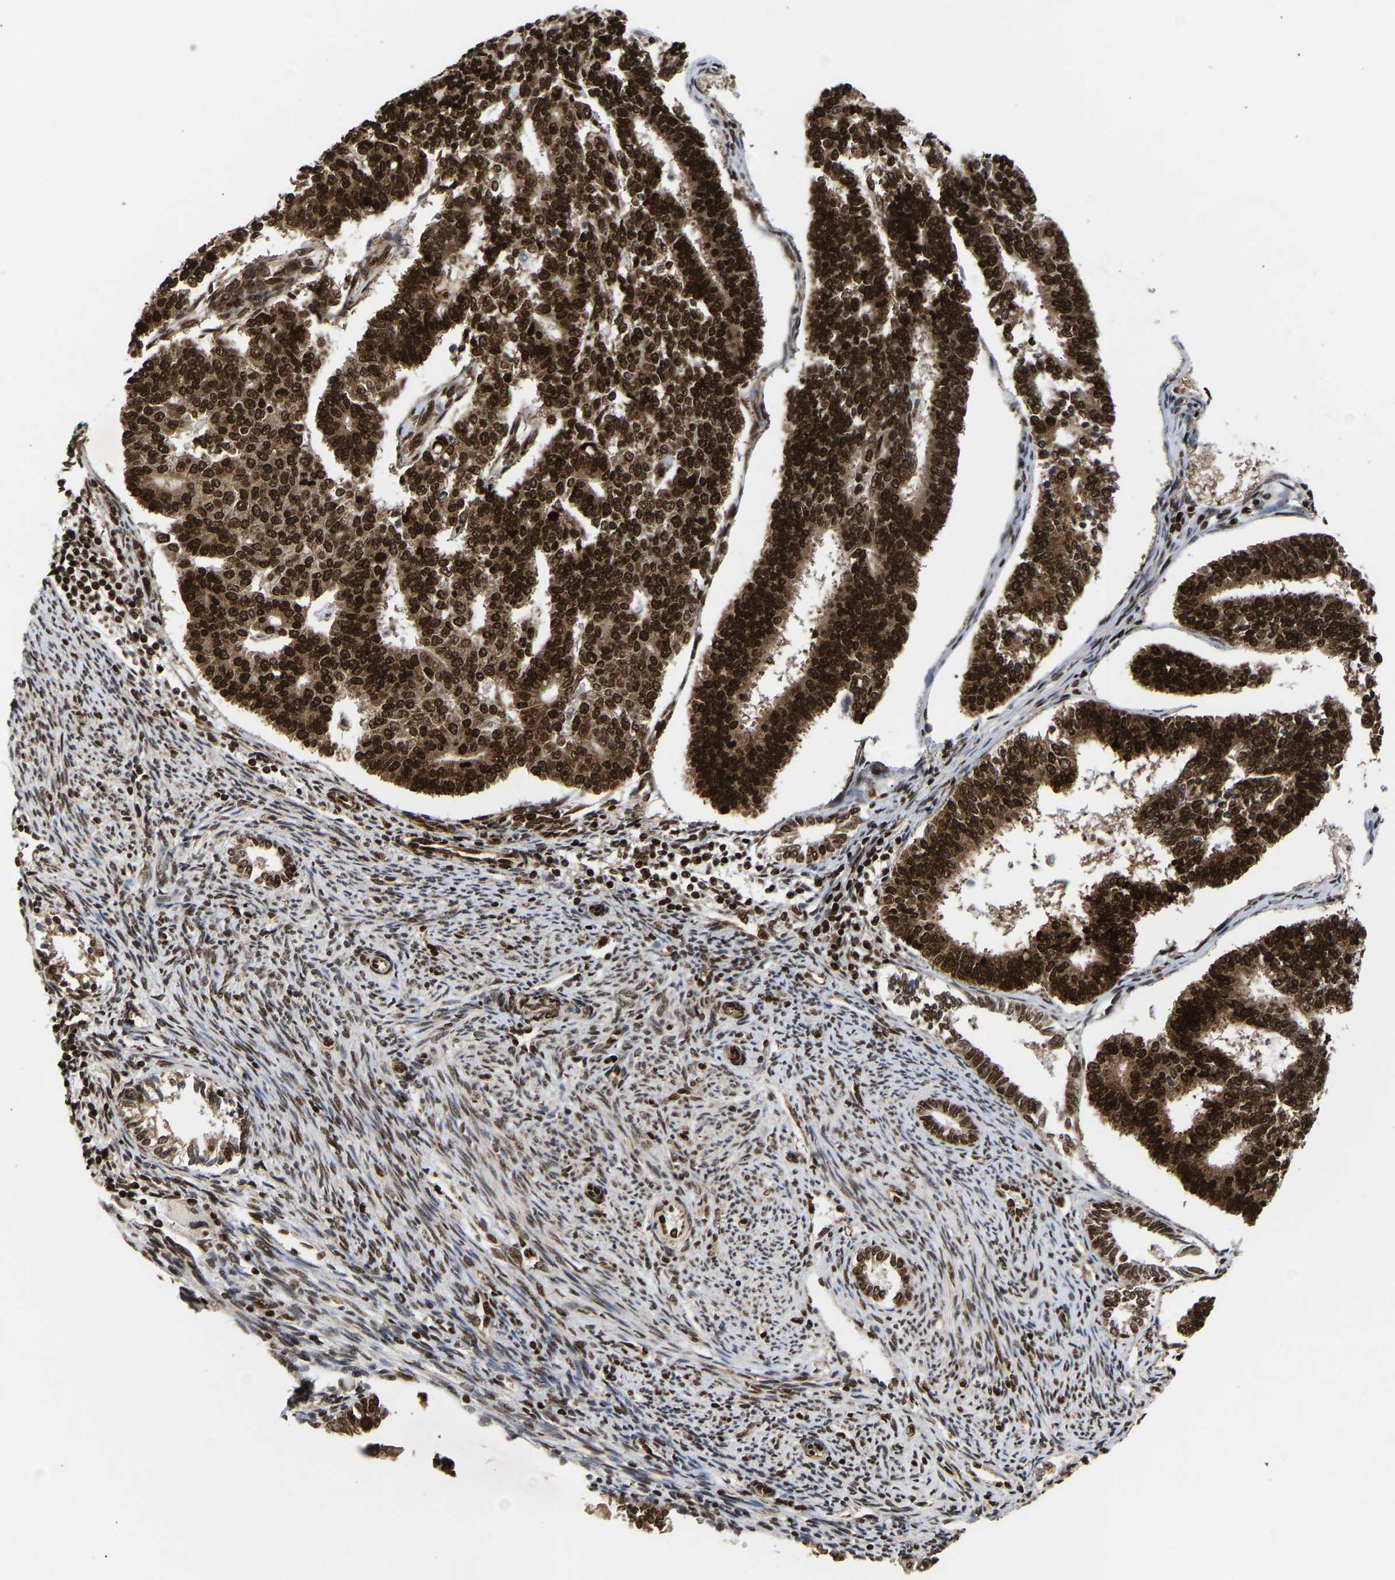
{"staining": {"intensity": "strong", "quantity": ">75%", "location": "cytoplasmic/membranous,nuclear"}, "tissue": "endometrial cancer", "cell_type": "Tumor cells", "image_type": "cancer", "snomed": [{"axis": "morphology", "description": "Adenocarcinoma, NOS"}, {"axis": "topography", "description": "Endometrium"}], "caption": "Immunohistochemical staining of adenocarcinoma (endometrial) reveals strong cytoplasmic/membranous and nuclear protein staining in about >75% of tumor cells. Nuclei are stained in blue.", "gene": "PSIP1", "patient": {"sex": "female", "age": 70}}